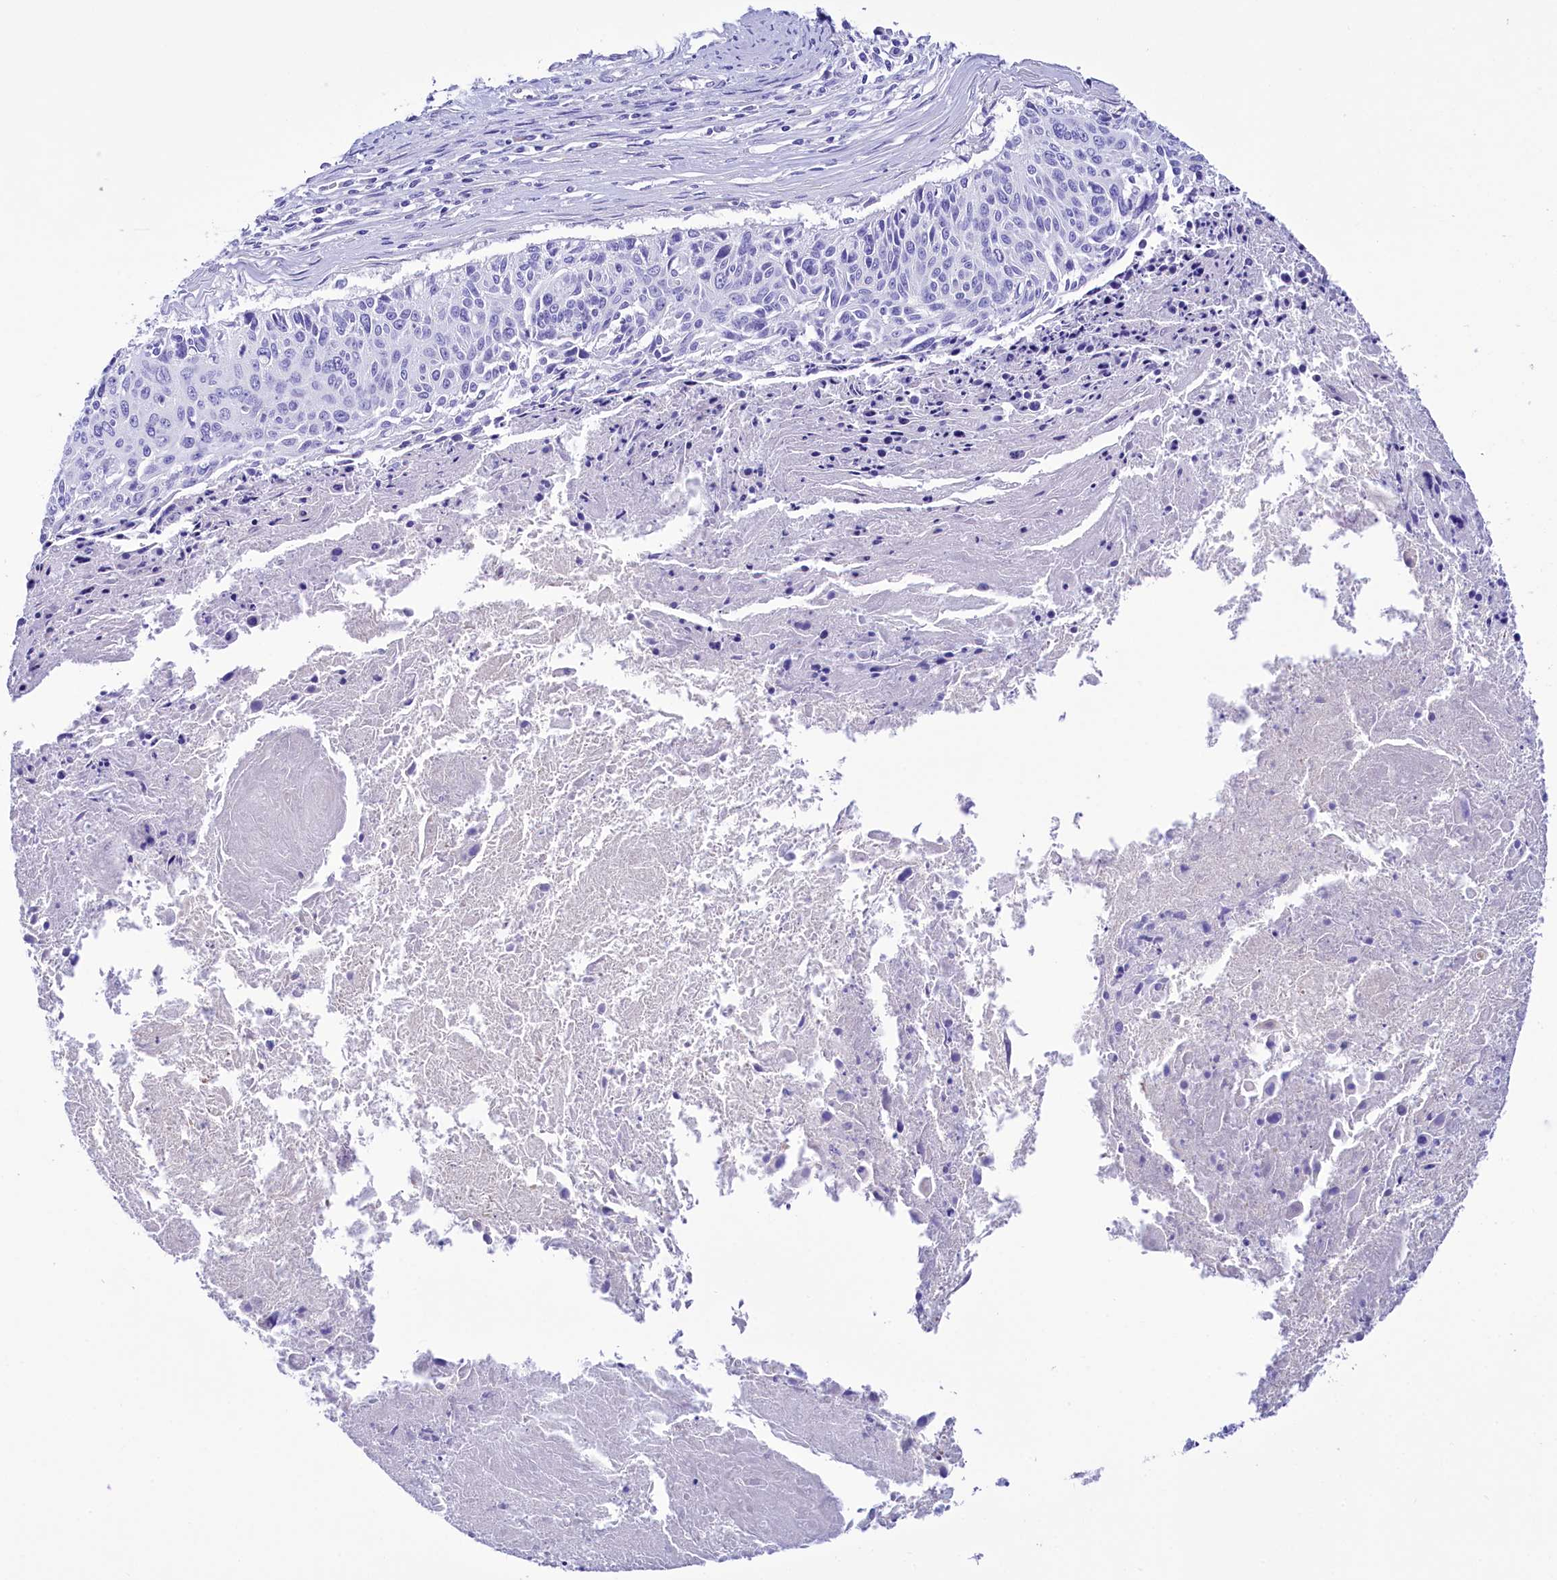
{"staining": {"intensity": "negative", "quantity": "none", "location": "none"}, "tissue": "cervical cancer", "cell_type": "Tumor cells", "image_type": "cancer", "snomed": [{"axis": "morphology", "description": "Squamous cell carcinoma, NOS"}, {"axis": "topography", "description": "Cervix"}], "caption": "Tumor cells show no significant expression in squamous cell carcinoma (cervical). Brightfield microscopy of IHC stained with DAB (brown) and hematoxylin (blue), captured at high magnification.", "gene": "TTC36", "patient": {"sex": "female", "age": 55}}